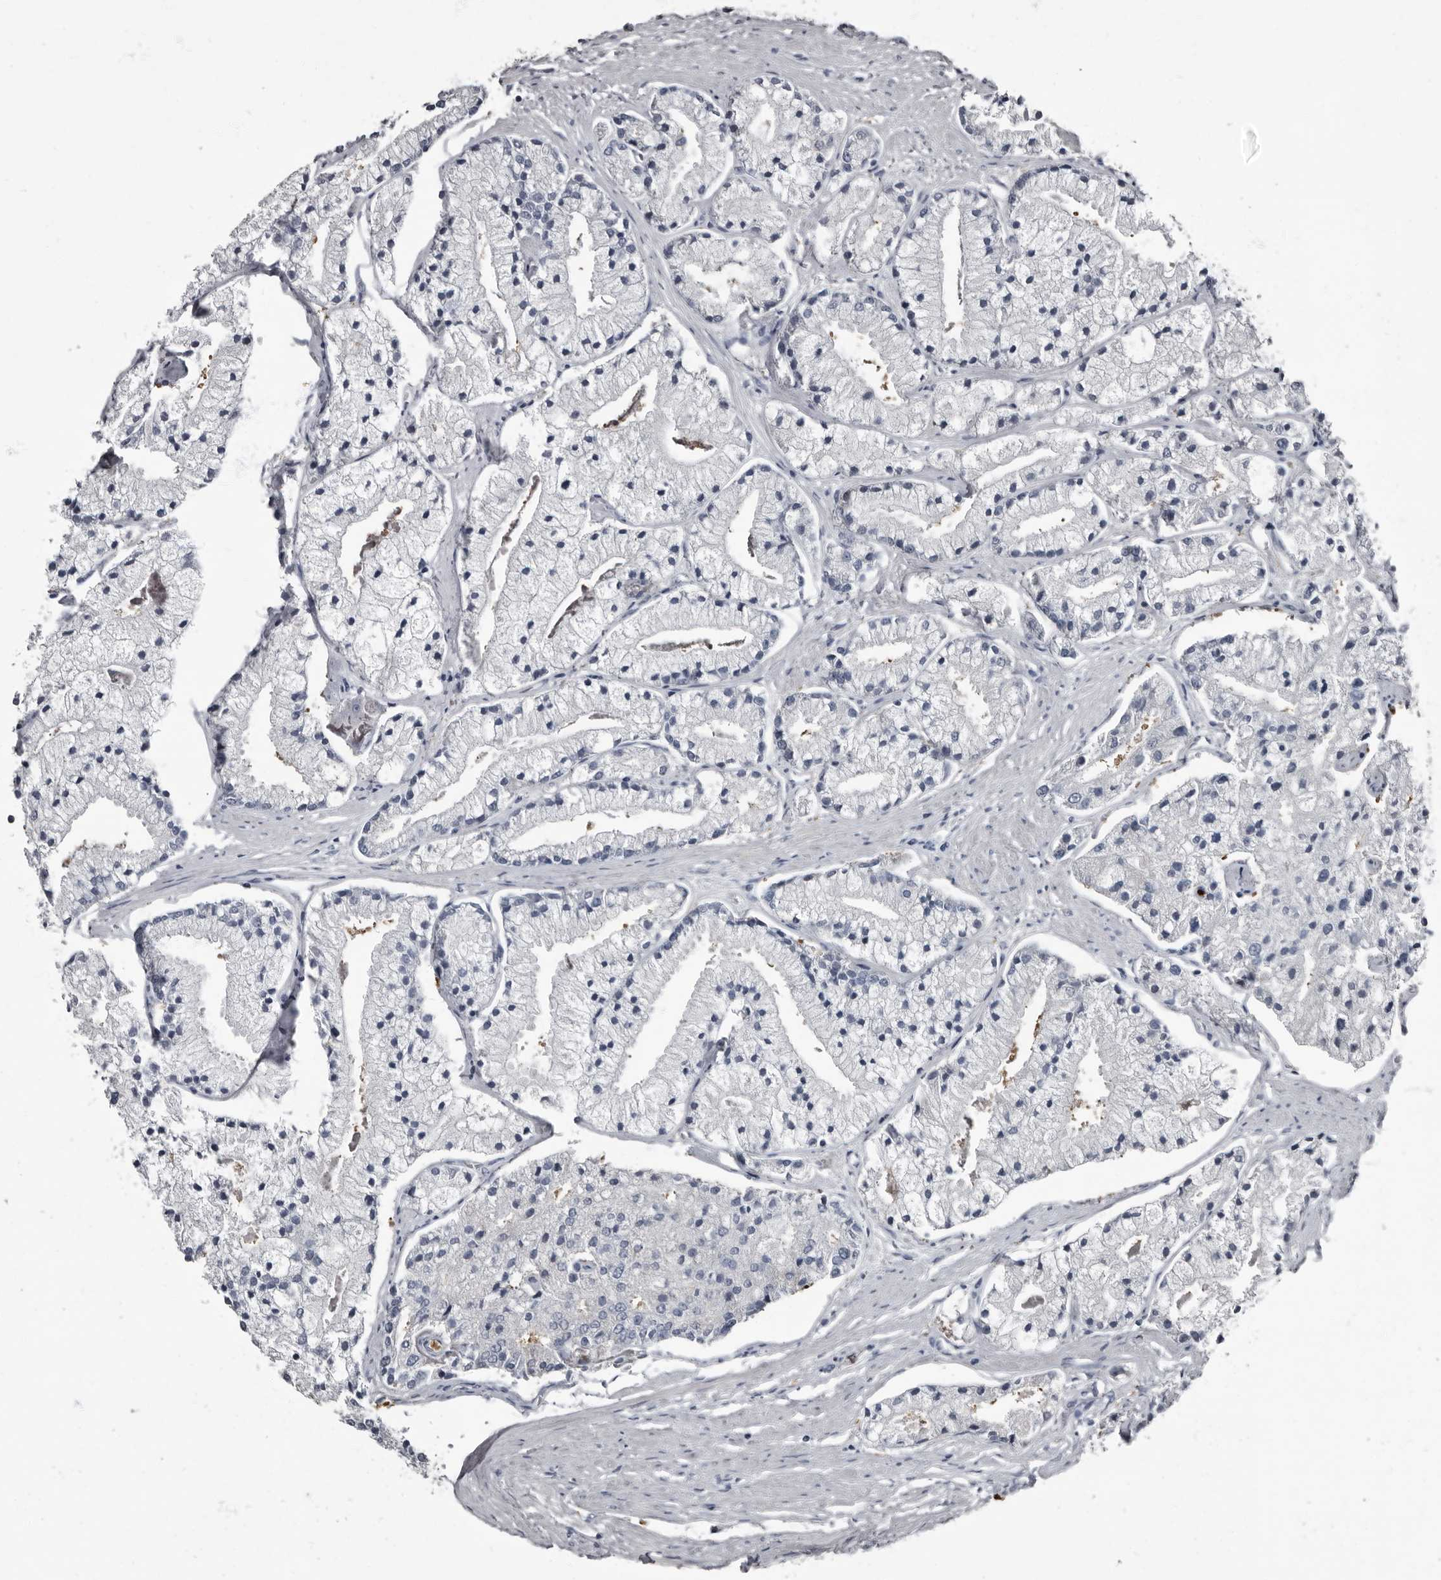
{"staining": {"intensity": "negative", "quantity": "none", "location": "none"}, "tissue": "prostate cancer", "cell_type": "Tumor cells", "image_type": "cancer", "snomed": [{"axis": "morphology", "description": "Adenocarcinoma, High grade"}, {"axis": "topography", "description": "Prostate"}], "caption": "Immunohistochemical staining of high-grade adenocarcinoma (prostate) shows no significant positivity in tumor cells.", "gene": "TPD52L1", "patient": {"sex": "male", "age": 50}}